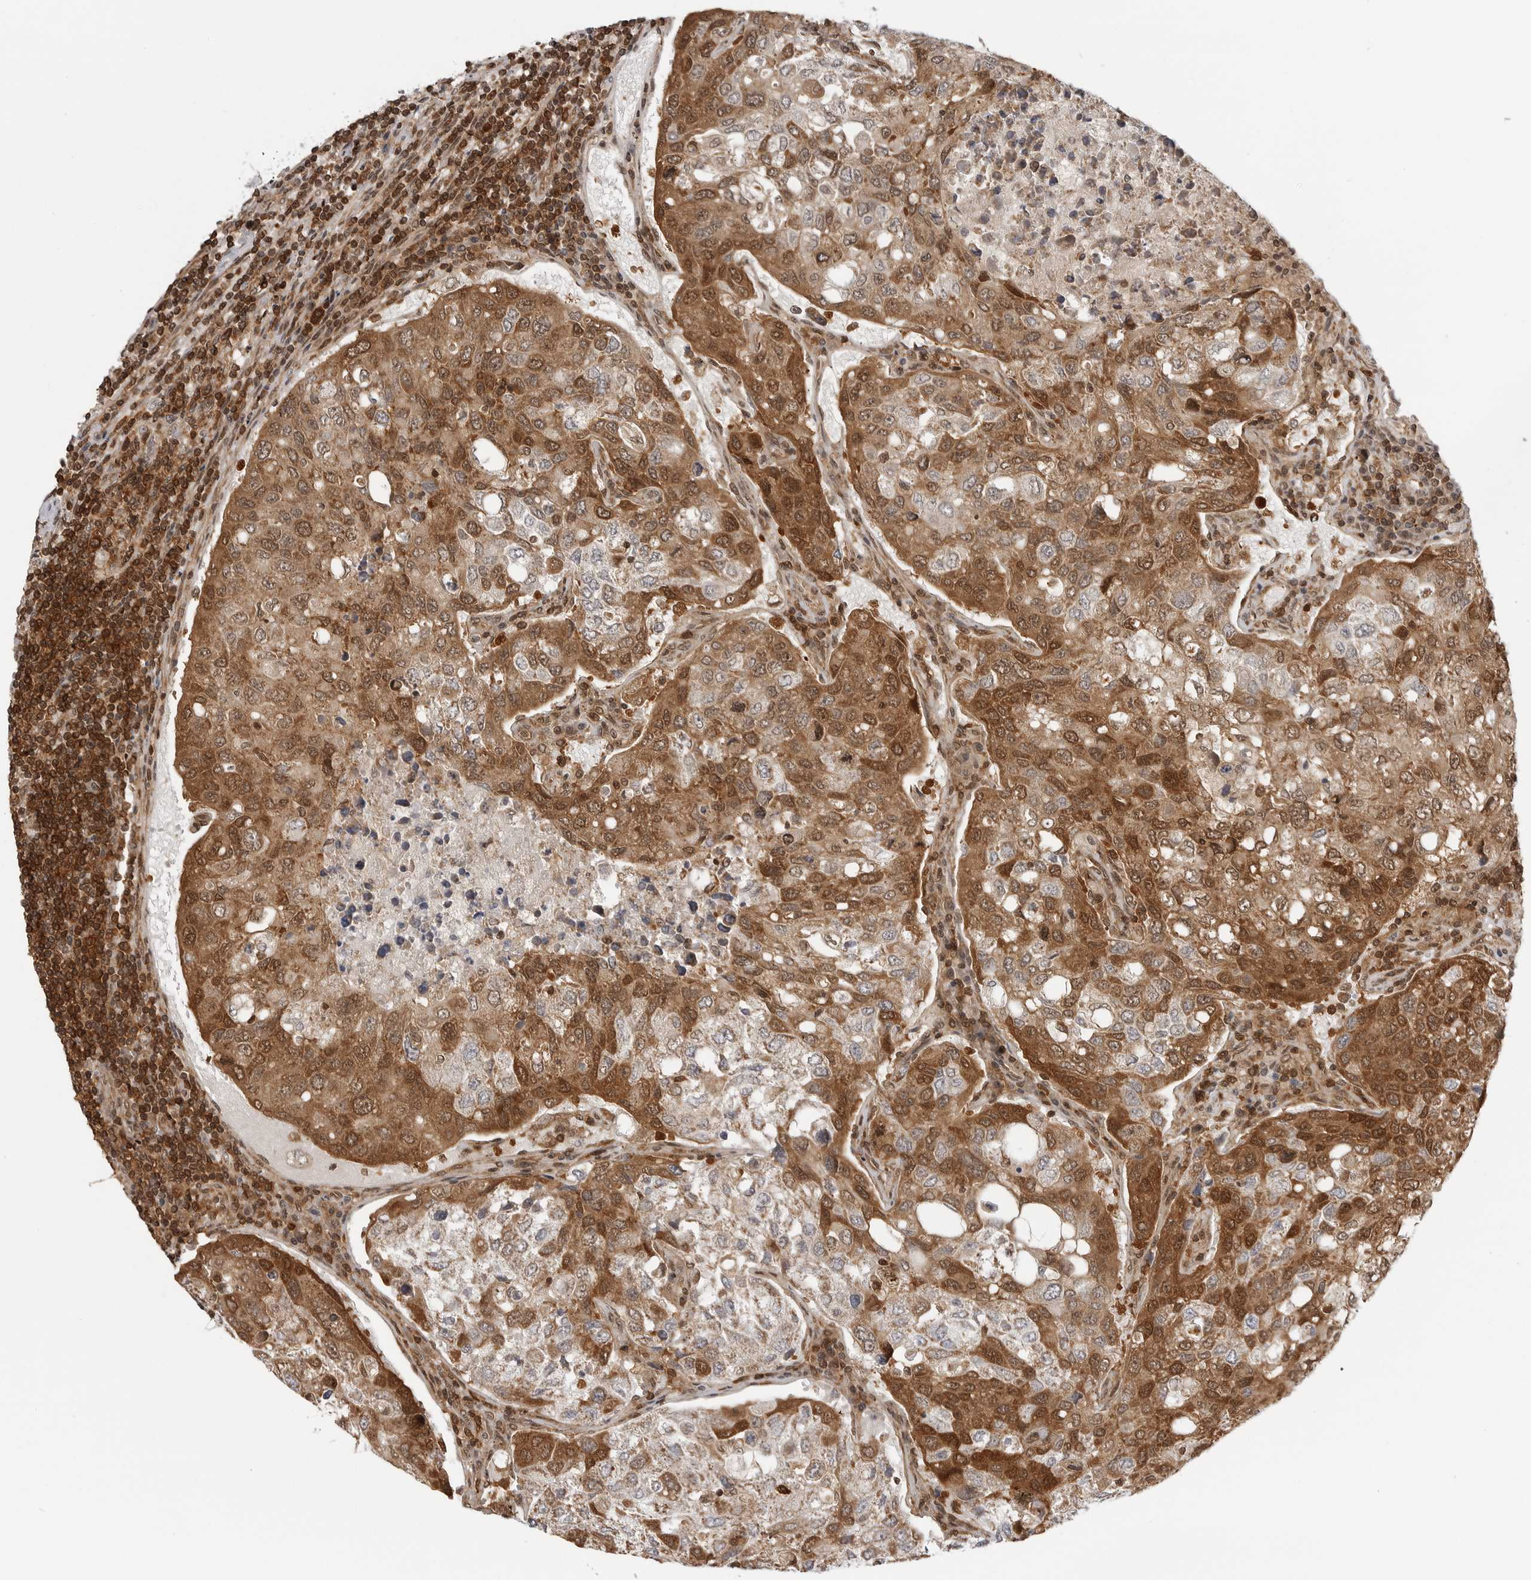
{"staining": {"intensity": "strong", "quantity": ">75%", "location": "cytoplasmic/membranous,nuclear"}, "tissue": "urothelial cancer", "cell_type": "Tumor cells", "image_type": "cancer", "snomed": [{"axis": "morphology", "description": "Urothelial carcinoma, High grade"}, {"axis": "topography", "description": "Lymph node"}, {"axis": "topography", "description": "Urinary bladder"}], "caption": "A histopathology image showing strong cytoplasmic/membranous and nuclear staining in approximately >75% of tumor cells in urothelial cancer, as visualized by brown immunohistochemical staining.", "gene": "SZRD1", "patient": {"sex": "male", "age": 51}}